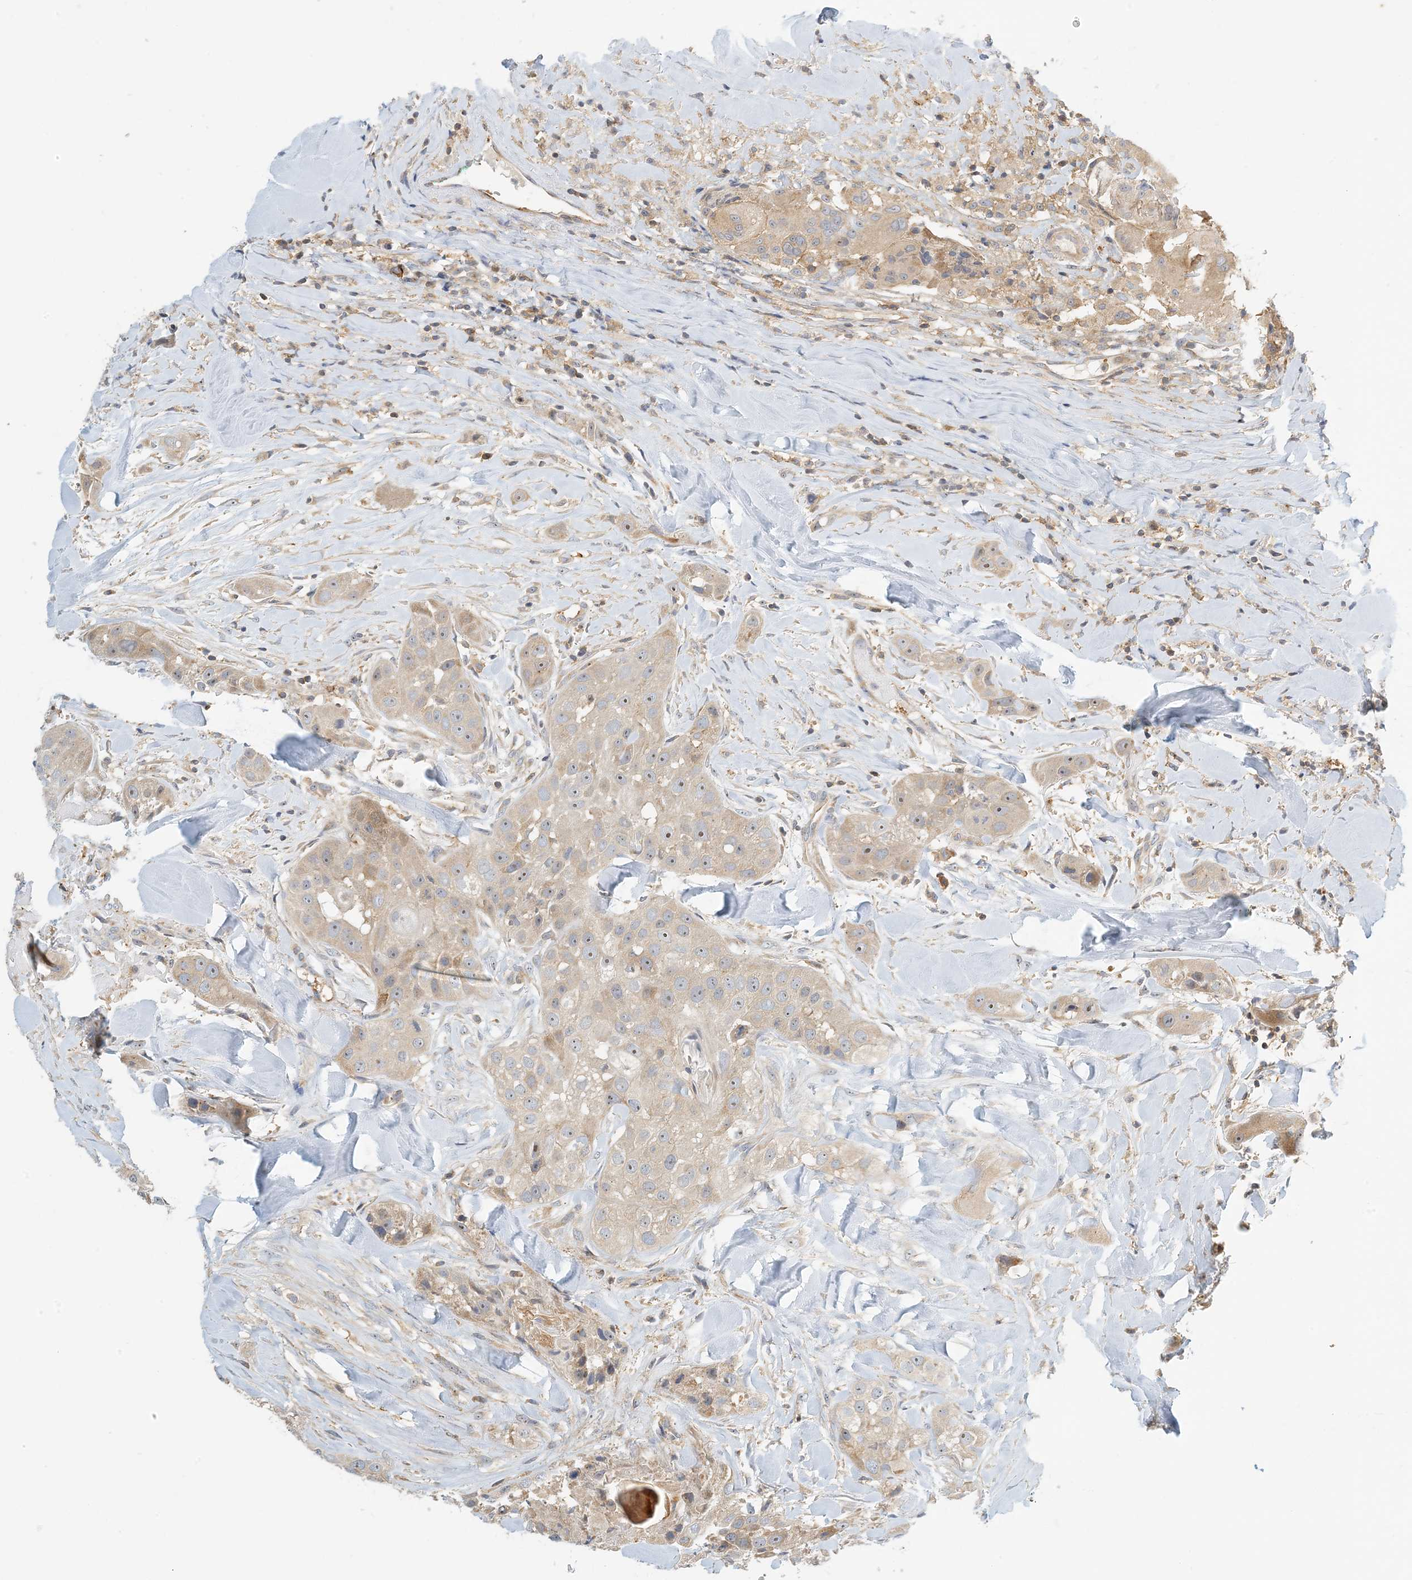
{"staining": {"intensity": "weak", "quantity": ">75%", "location": "nuclear"}, "tissue": "head and neck cancer", "cell_type": "Tumor cells", "image_type": "cancer", "snomed": [{"axis": "morphology", "description": "Normal tissue, NOS"}, {"axis": "morphology", "description": "Squamous cell carcinoma, NOS"}, {"axis": "topography", "description": "Skeletal muscle"}, {"axis": "topography", "description": "Head-Neck"}], "caption": "Immunohistochemical staining of head and neck squamous cell carcinoma shows low levels of weak nuclear staining in about >75% of tumor cells. The protein of interest is shown in brown color, while the nuclei are stained blue.", "gene": "COLEC11", "patient": {"sex": "male", "age": 51}}